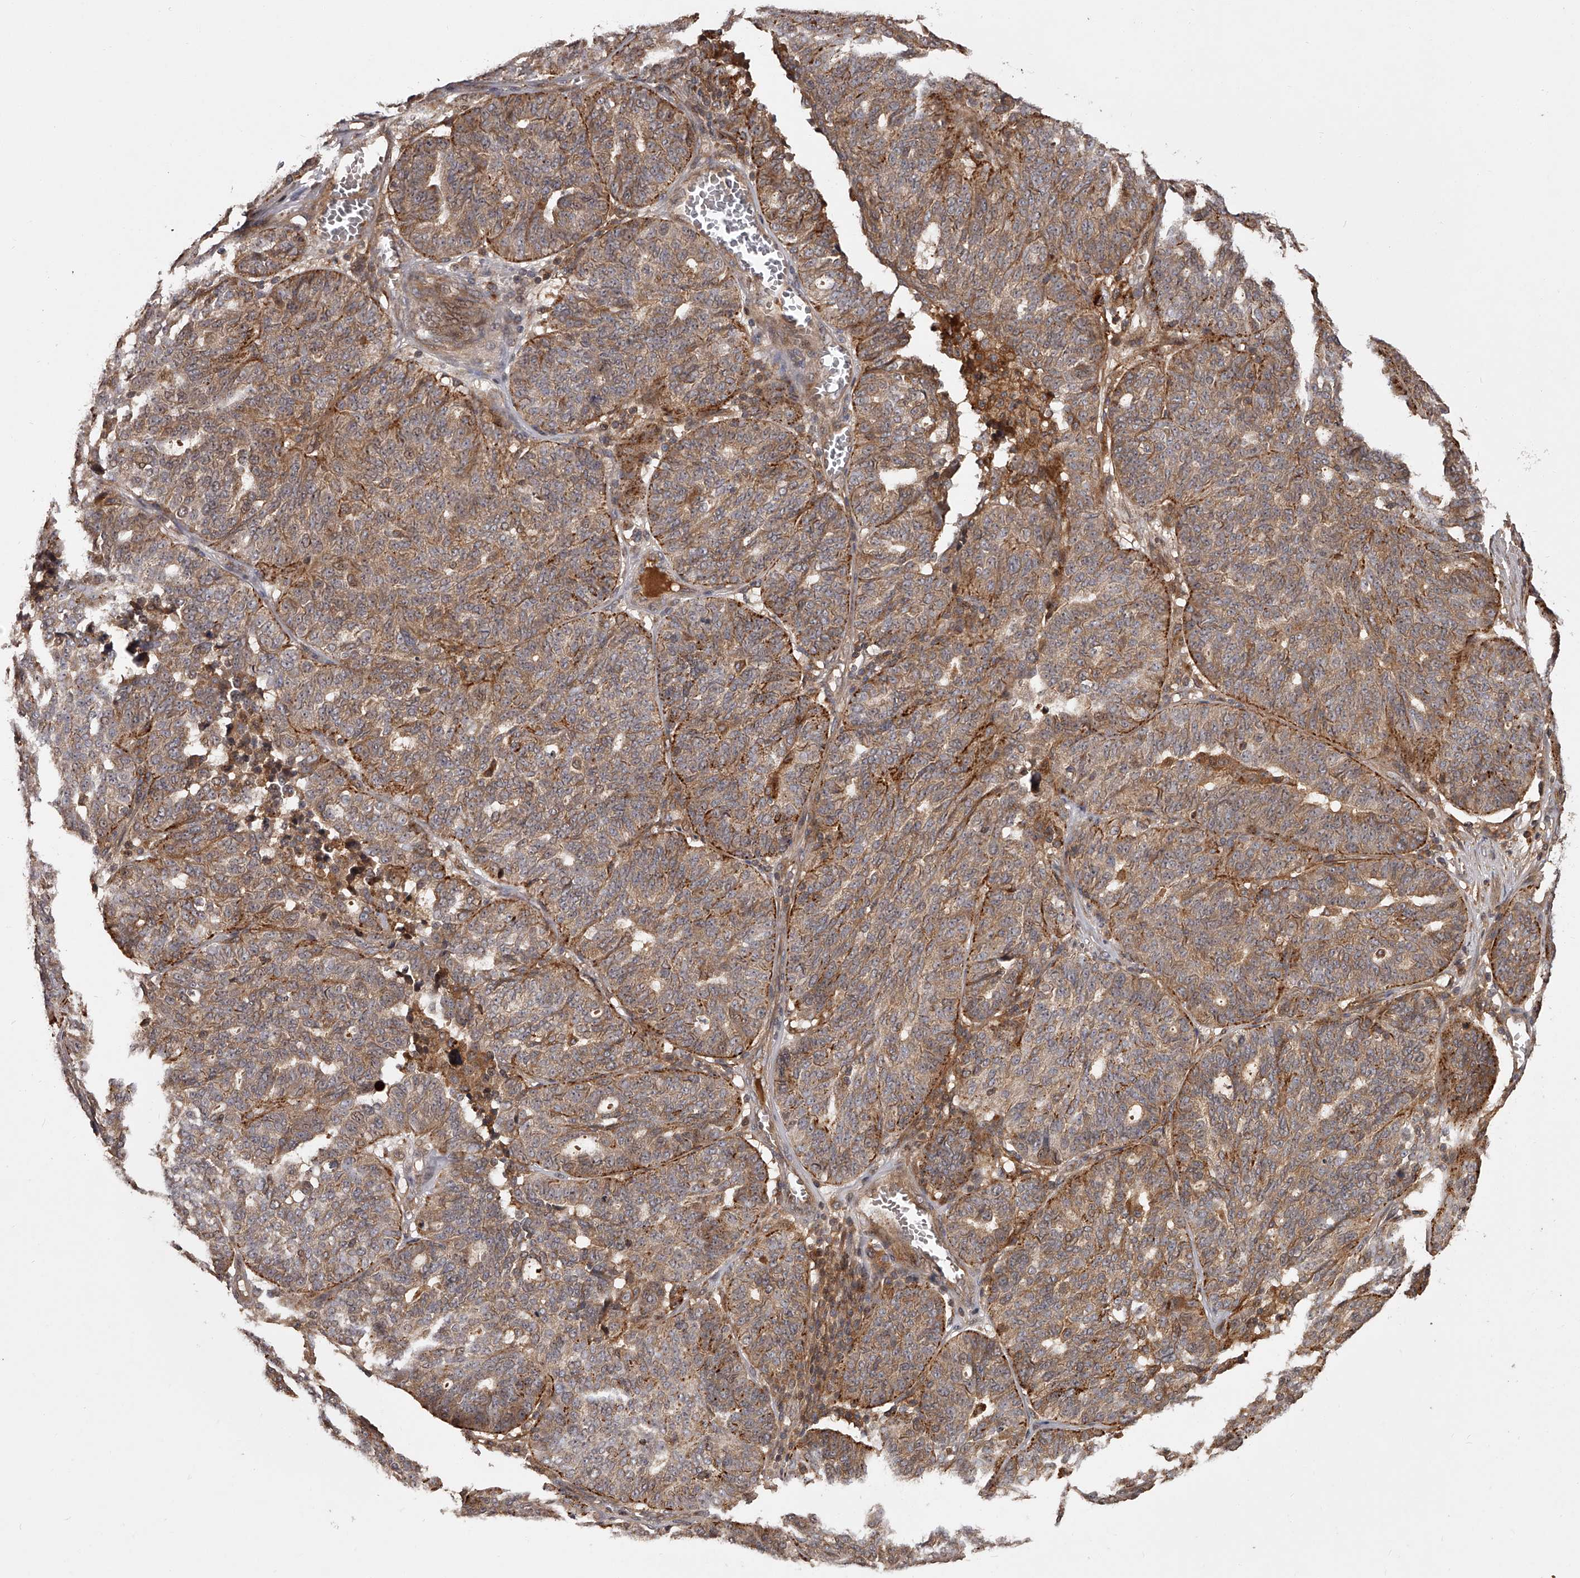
{"staining": {"intensity": "moderate", "quantity": ">75%", "location": "cytoplasmic/membranous"}, "tissue": "ovarian cancer", "cell_type": "Tumor cells", "image_type": "cancer", "snomed": [{"axis": "morphology", "description": "Cystadenocarcinoma, serous, NOS"}, {"axis": "topography", "description": "Ovary"}], "caption": "Moderate cytoplasmic/membranous expression for a protein is seen in about >75% of tumor cells of ovarian cancer (serous cystadenocarcinoma) using IHC.", "gene": "CRYZL1", "patient": {"sex": "female", "age": 59}}